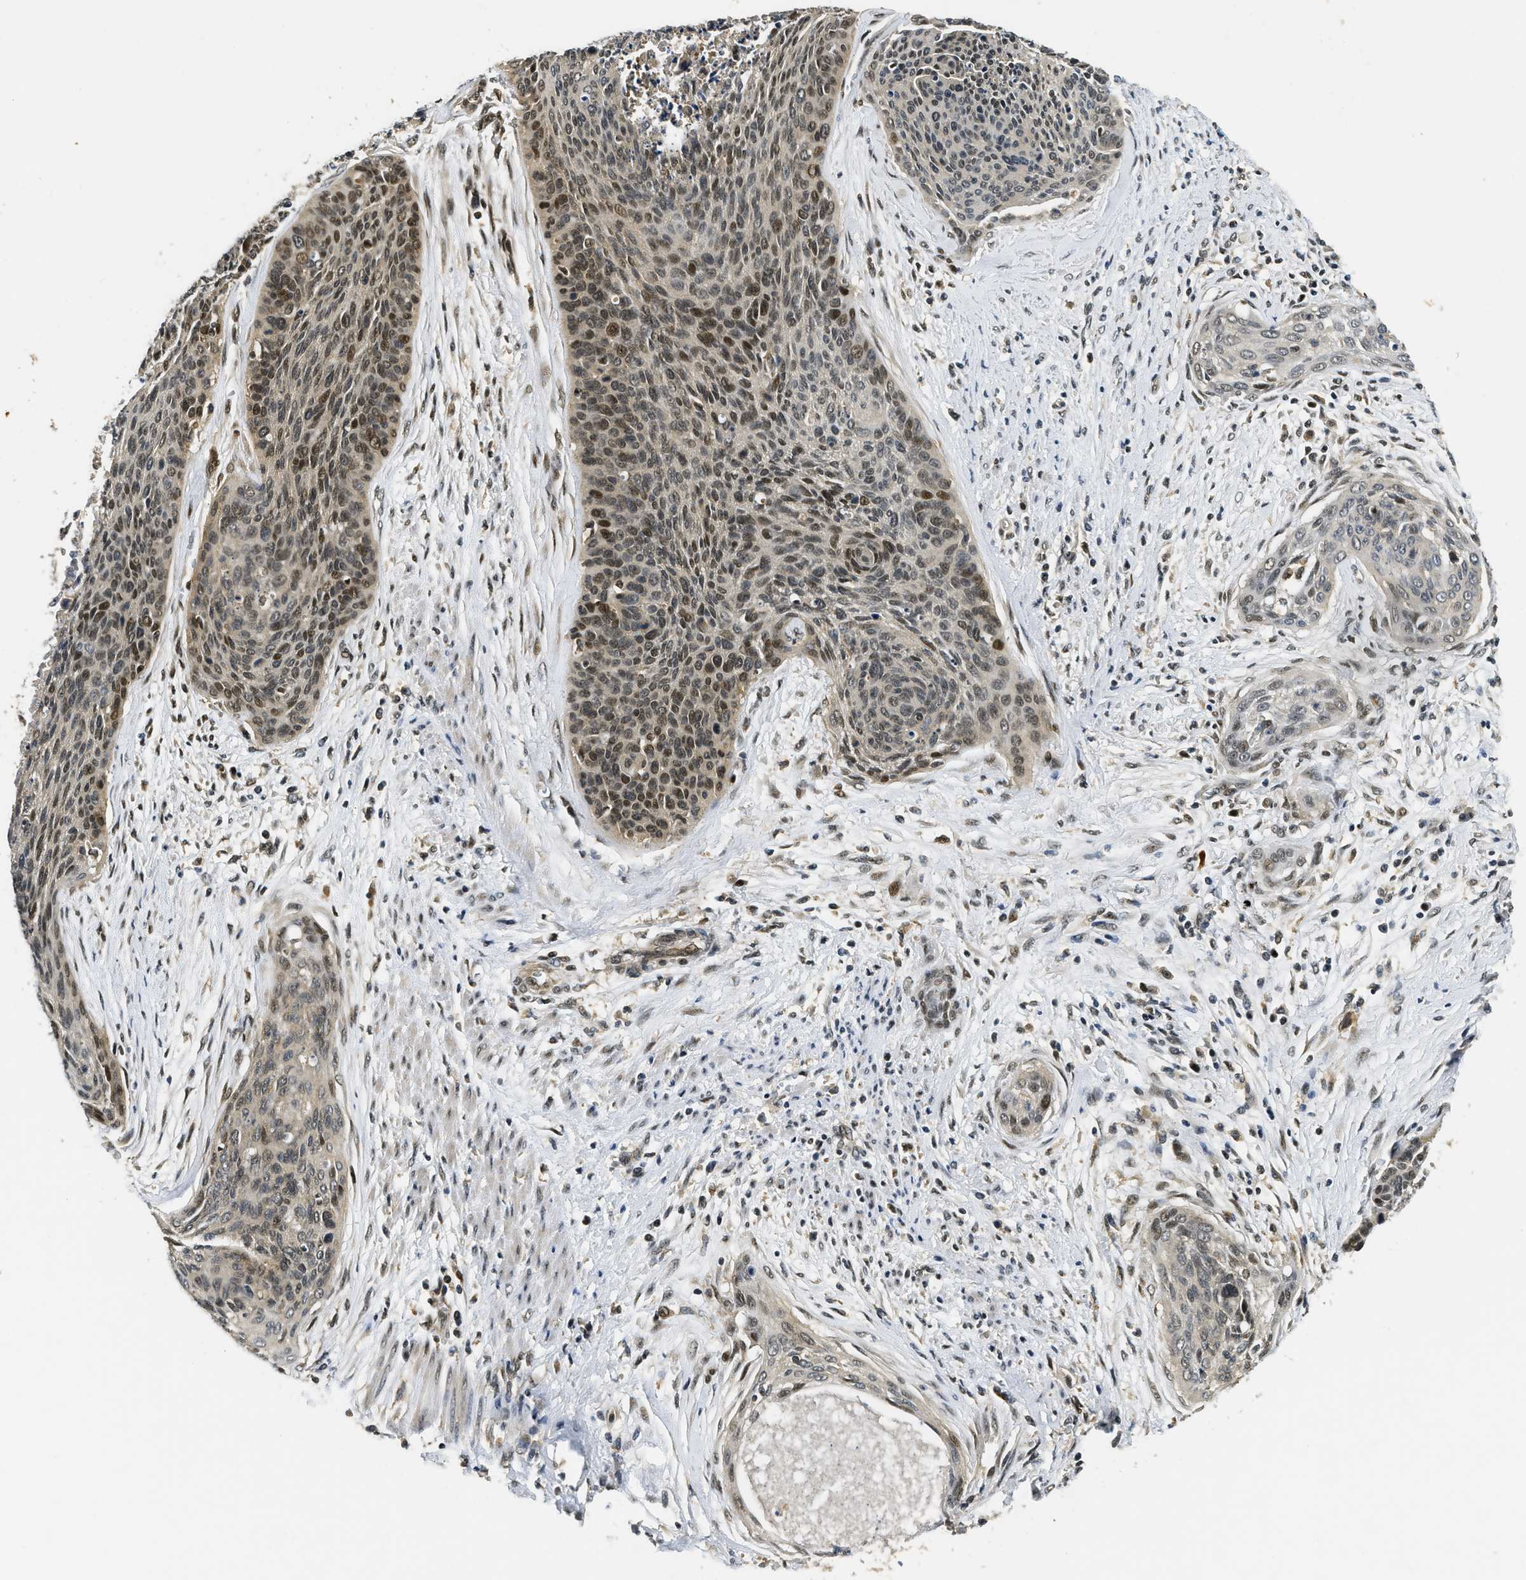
{"staining": {"intensity": "moderate", "quantity": ">75%", "location": "nuclear"}, "tissue": "cervical cancer", "cell_type": "Tumor cells", "image_type": "cancer", "snomed": [{"axis": "morphology", "description": "Squamous cell carcinoma, NOS"}, {"axis": "topography", "description": "Cervix"}], "caption": "Protein expression analysis of human cervical squamous cell carcinoma reveals moderate nuclear positivity in approximately >75% of tumor cells.", "gene": "ADSL", "patient": {"sex": "female", "age": 55}}